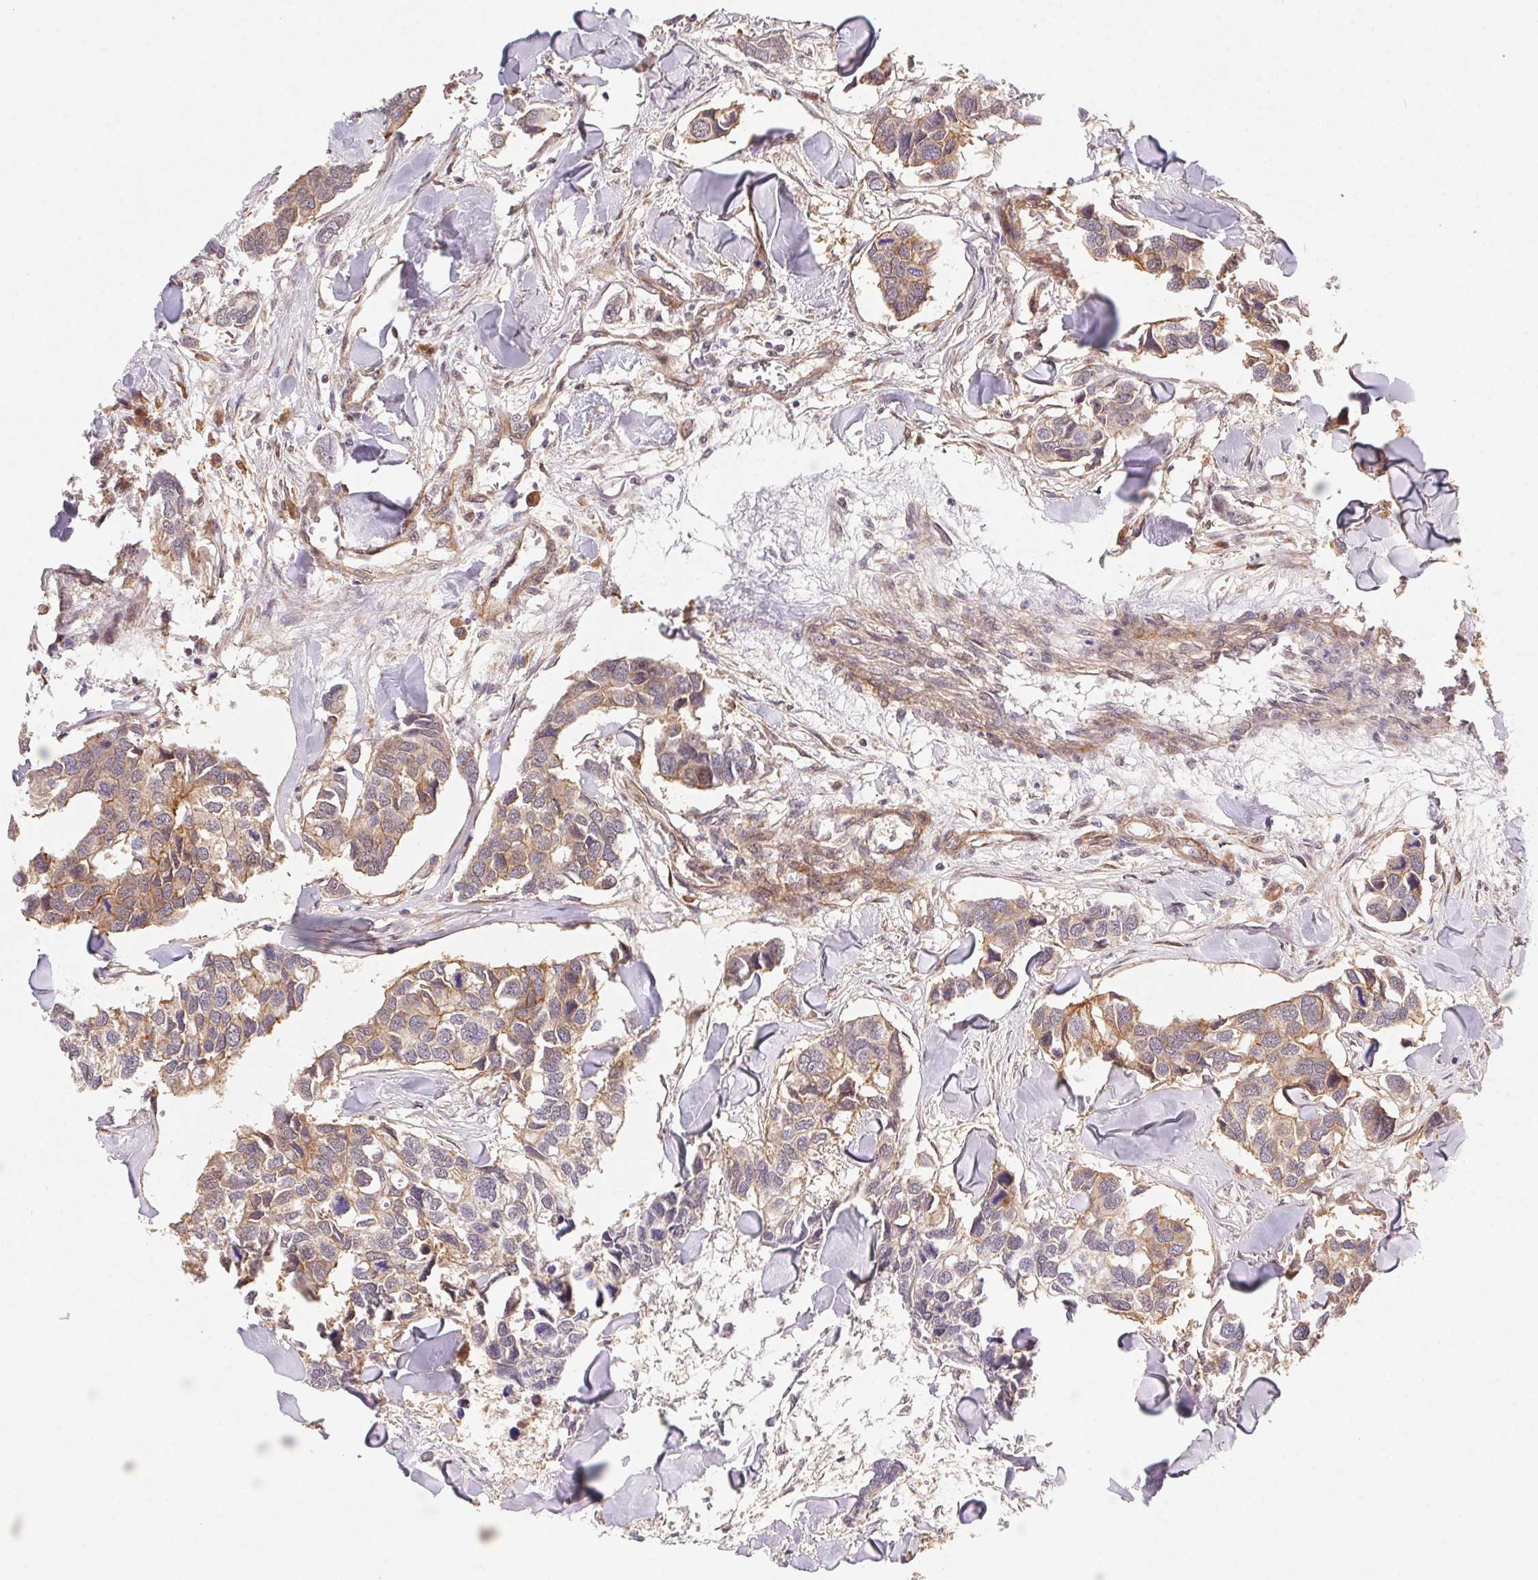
{"staining": {"intensity": "weak", "quantity": ">75%", "location": "cytoplasmic/membranous"}, "tissue": "breast cancer", "cell_type": "Tumor cells", "image_type": "cancer", "snomed": [{"axis": "morphology", "description": "Duct carcinoma"}, {"axis": "topography", "description": "Breast"}], "caption": "Brown immunohistochemical staining in human breast infiltrating ductal carcinoma reveals weak cytoplasmic/membranous expression in approximately >75% of tumor cells.", "gene": "SLC52A2", "patient": {"sex": "female", "age": 83}}